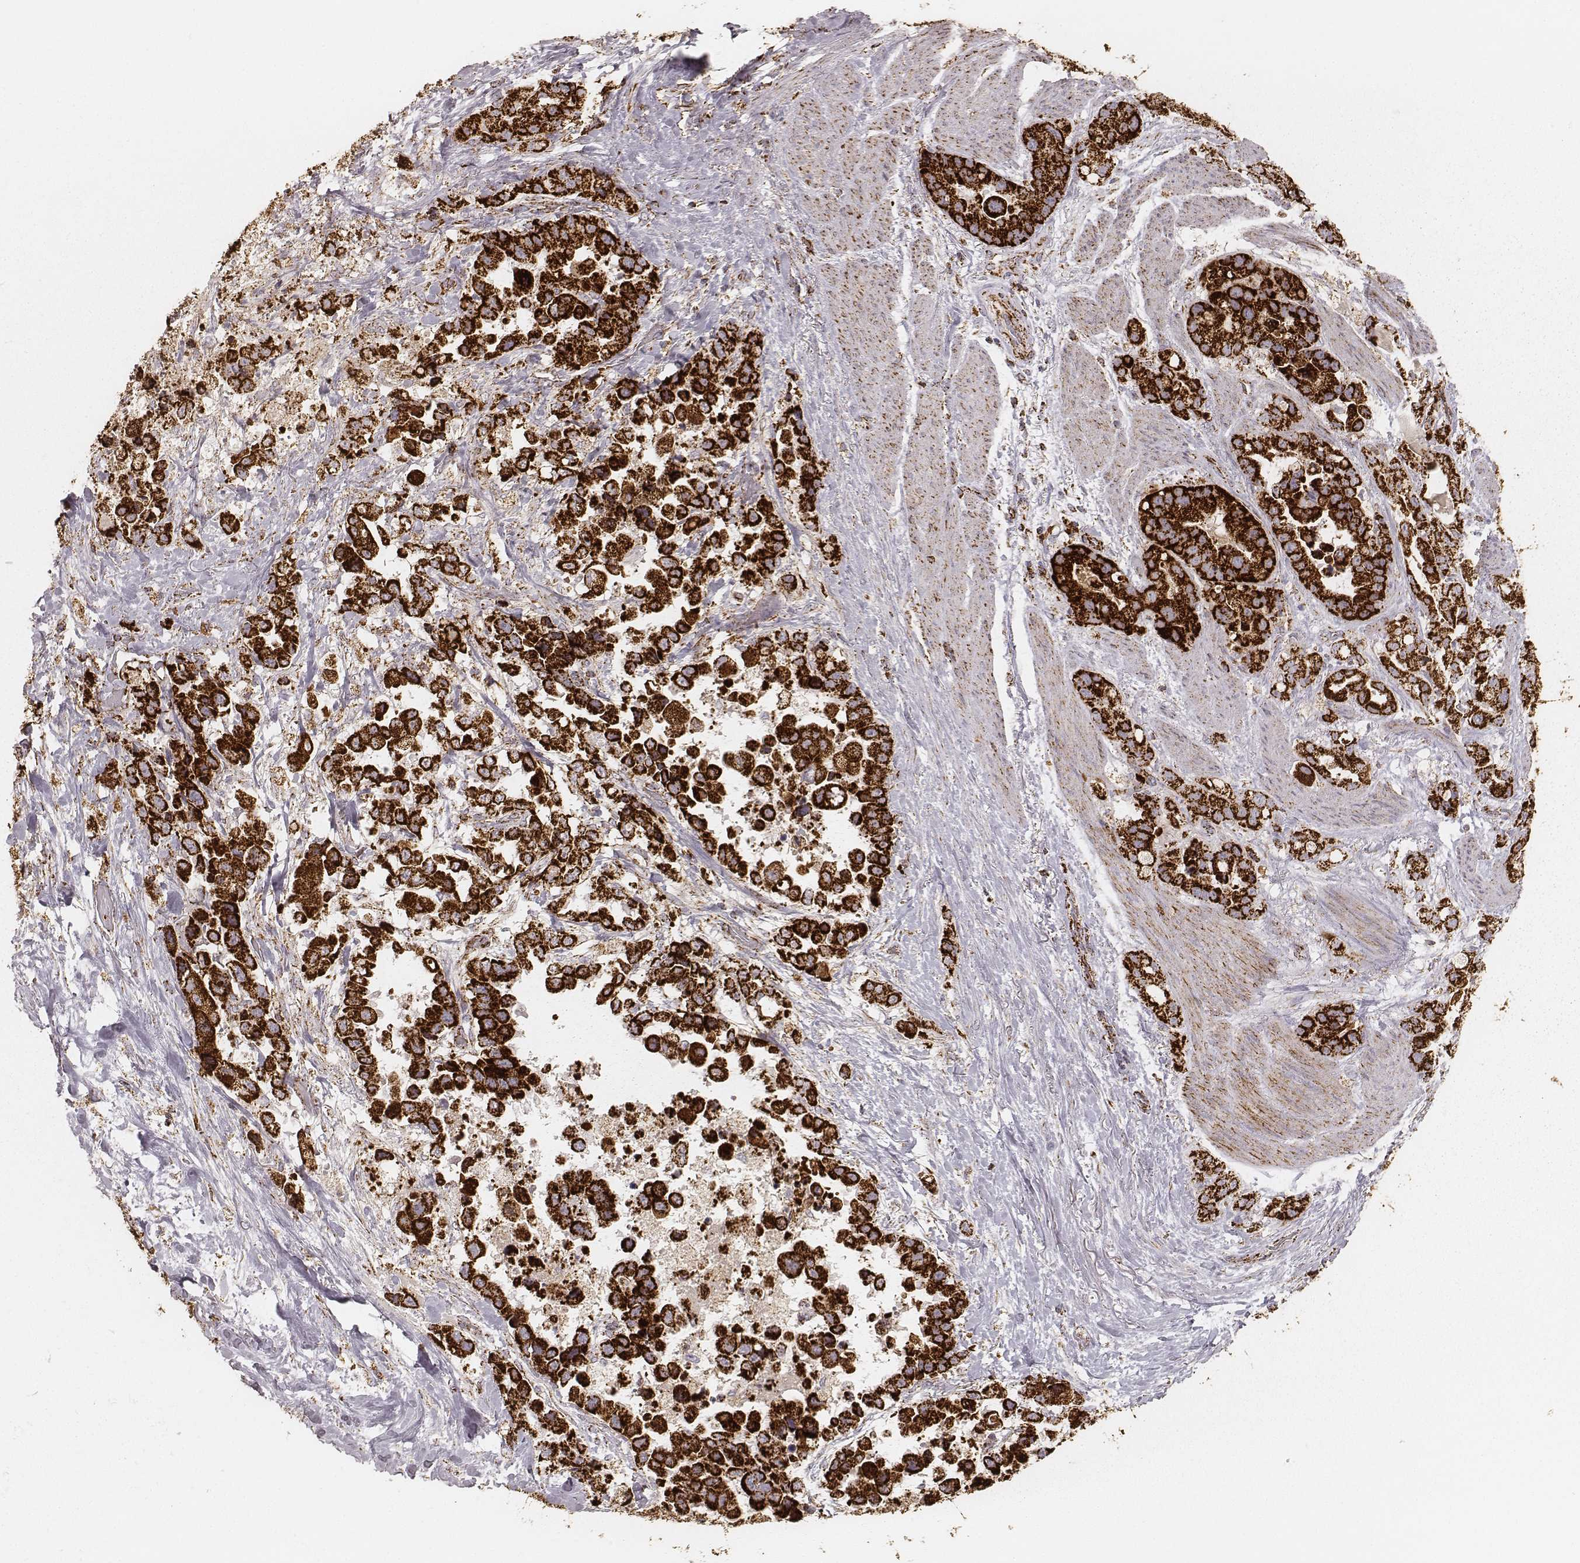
{"staining": {"intensity": "strong", "quantity": ">75%", "location": "cytoplasmic/membranous"}, "tissue": "stomach cancer", "cell_type": "Tumor cells", "image_type": "cancer", "snomed": [{"axis": "morphology", "description": "Adenocarcinoma, NOS"}, {"axis": "topography", "description": "Stomach"}], "caption": "A high amount of strong cytoplasmic/membranous positivity is present in approximately >75% of tumor cells in stomach cancer (adenocarcinoma) tissue.", "gene": "CS", "patient": {"sex": "male", "age": 59}}